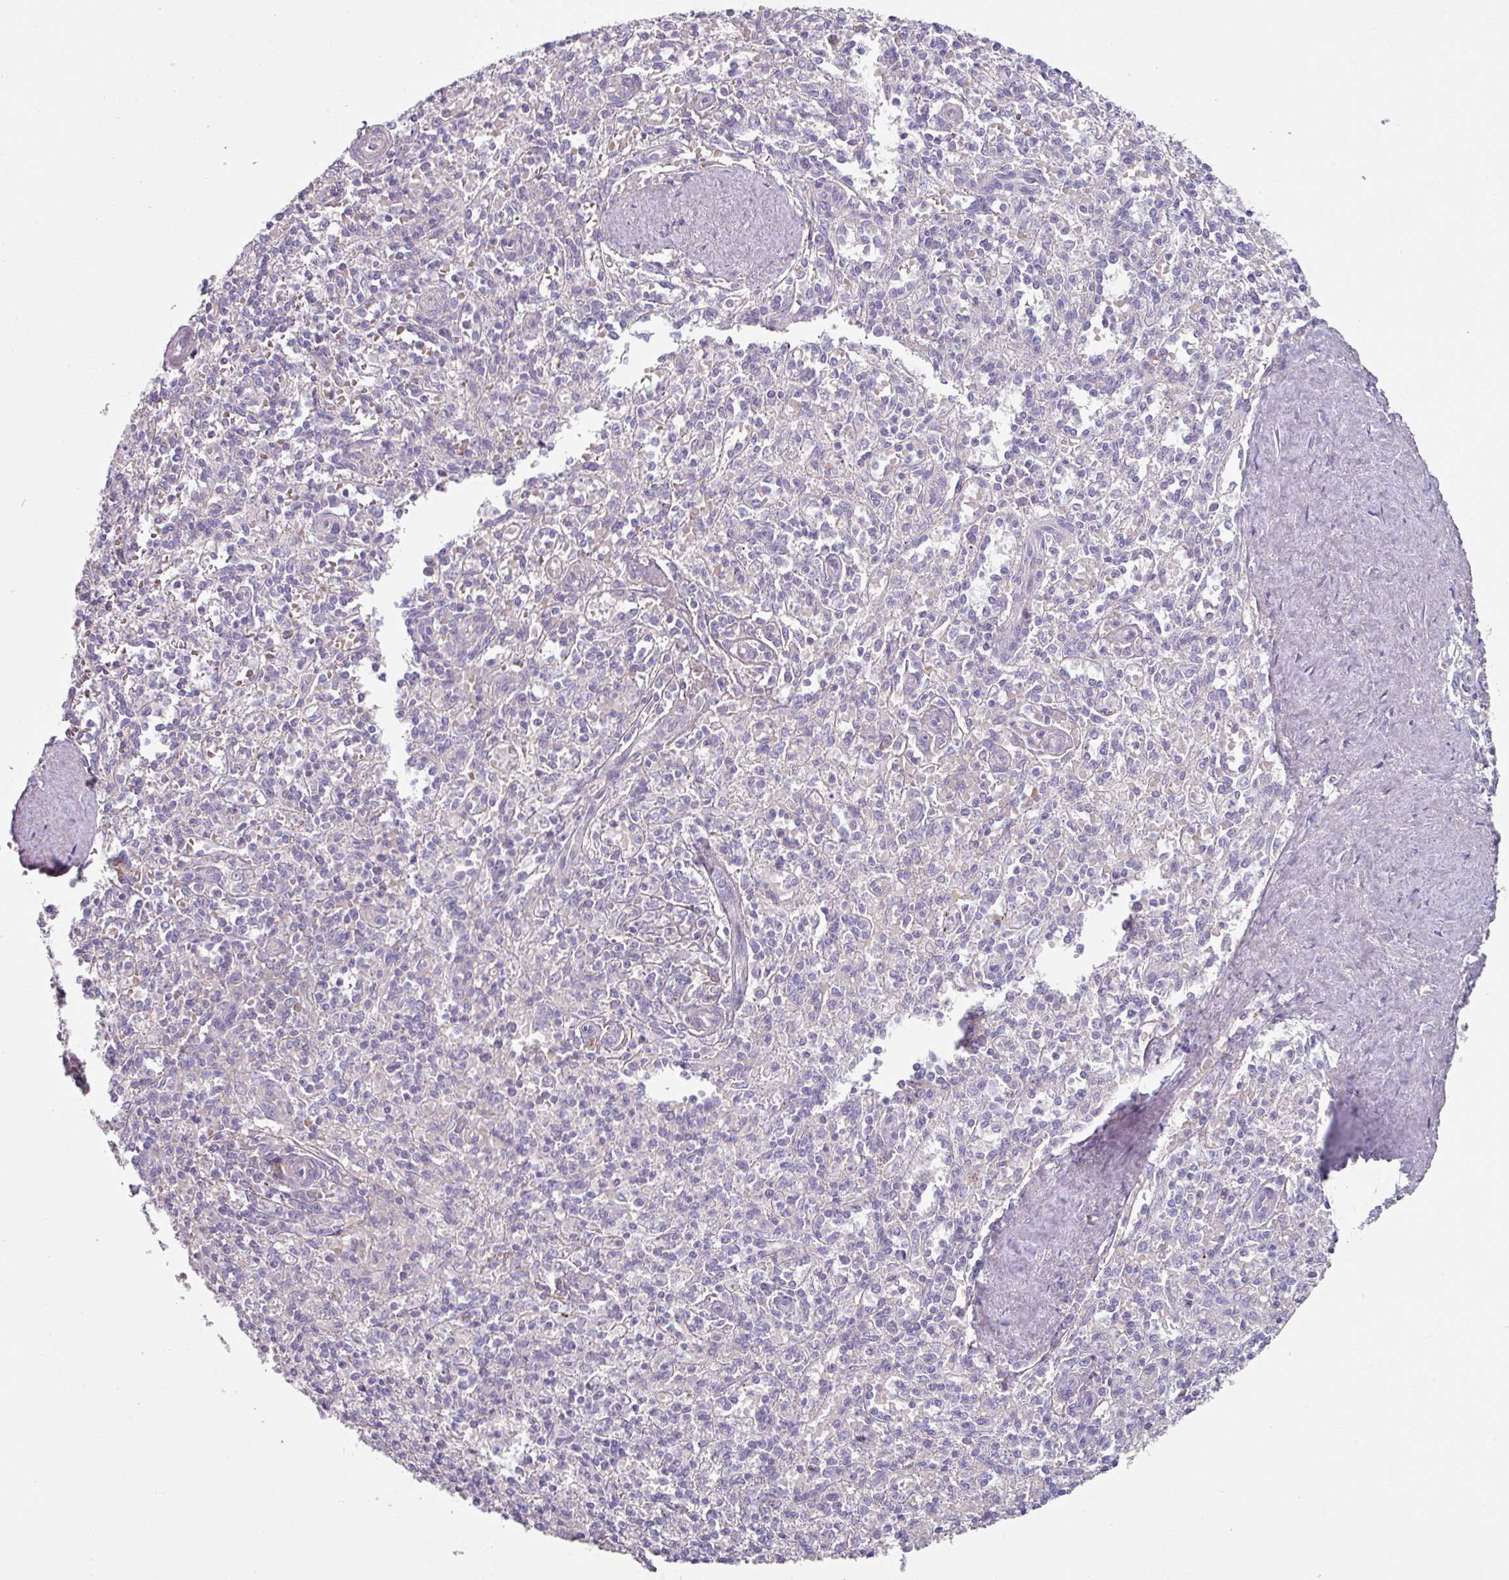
{"staining": {"intensity": "negative", "quantity": "none", "location": "none"}, "tissue": "spleen", "cell_type": "Cells in red pulp", "image_type": "normal", "snomed": [{"axis": "morphology", "description": "Normal tissue, NOS"}, {"axis": "topography", "description": "Spleen"}], "caption": "Histopathology image shows no significant protein staining in cells in red pulp of normal spleen. (Brightfield microscopy of DAB (3,3'-diaminobenzidine) immunohistochemistry (IHC) at high magnification).", "gene": "TMEM132A", "patient": {"sex": "female", "age": 70}}